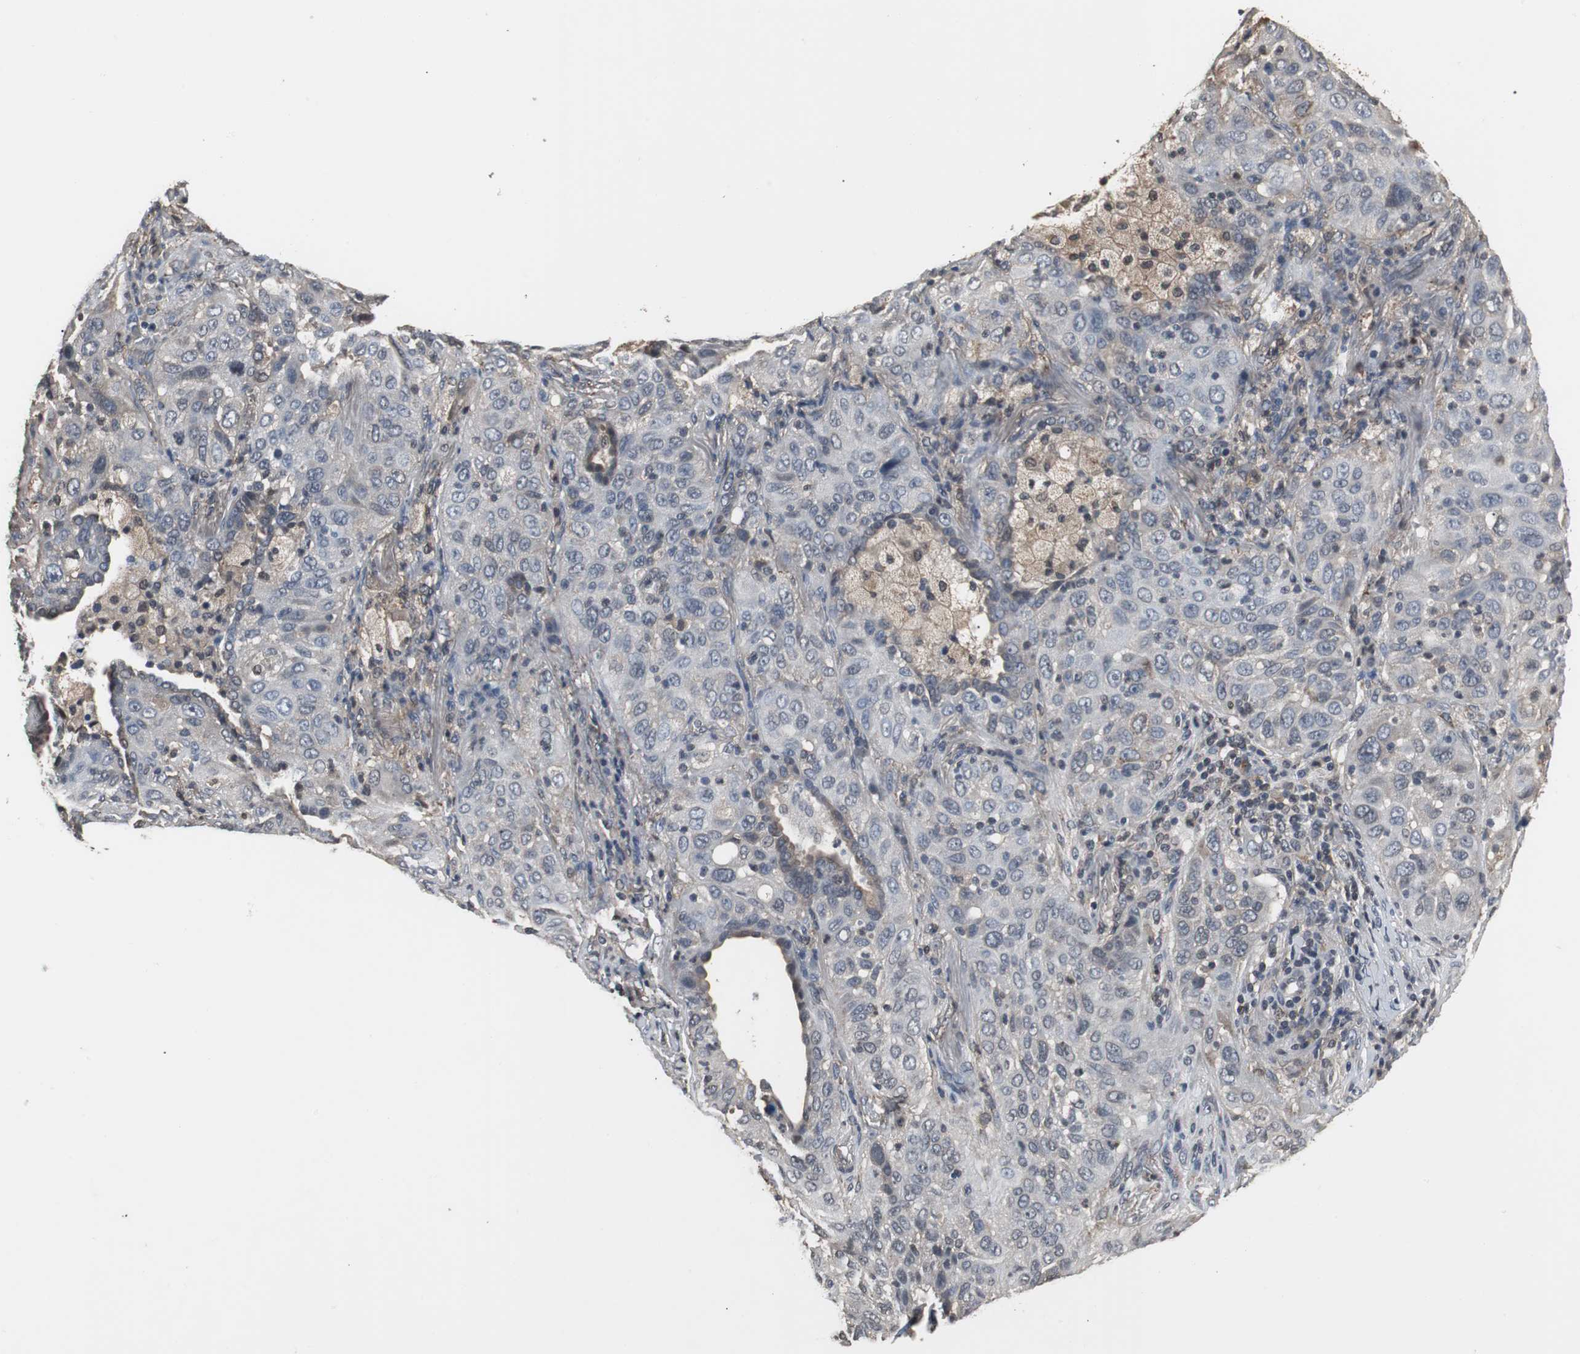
{"staining": {"intensity": "weak", "quantity": "<25%", "location": "cytoplasmic/membranous"}, "tissue": "lung cancer", "cell_type": "Tumor cells", "image_type": "cancer", "snomed": [{"axis": "morphology", "description": "Squamous cell carcinoma, NOS"}, {"axis": "topography", "description": "Lung"}], "caption": "Immunohistochemistry image of lung squamous cell carcinoma stained for a protein (brown), which shows no staining in tumor cells.", "gene": "ZSCAN22", "patient": {"sex": "female", "age": 67}}